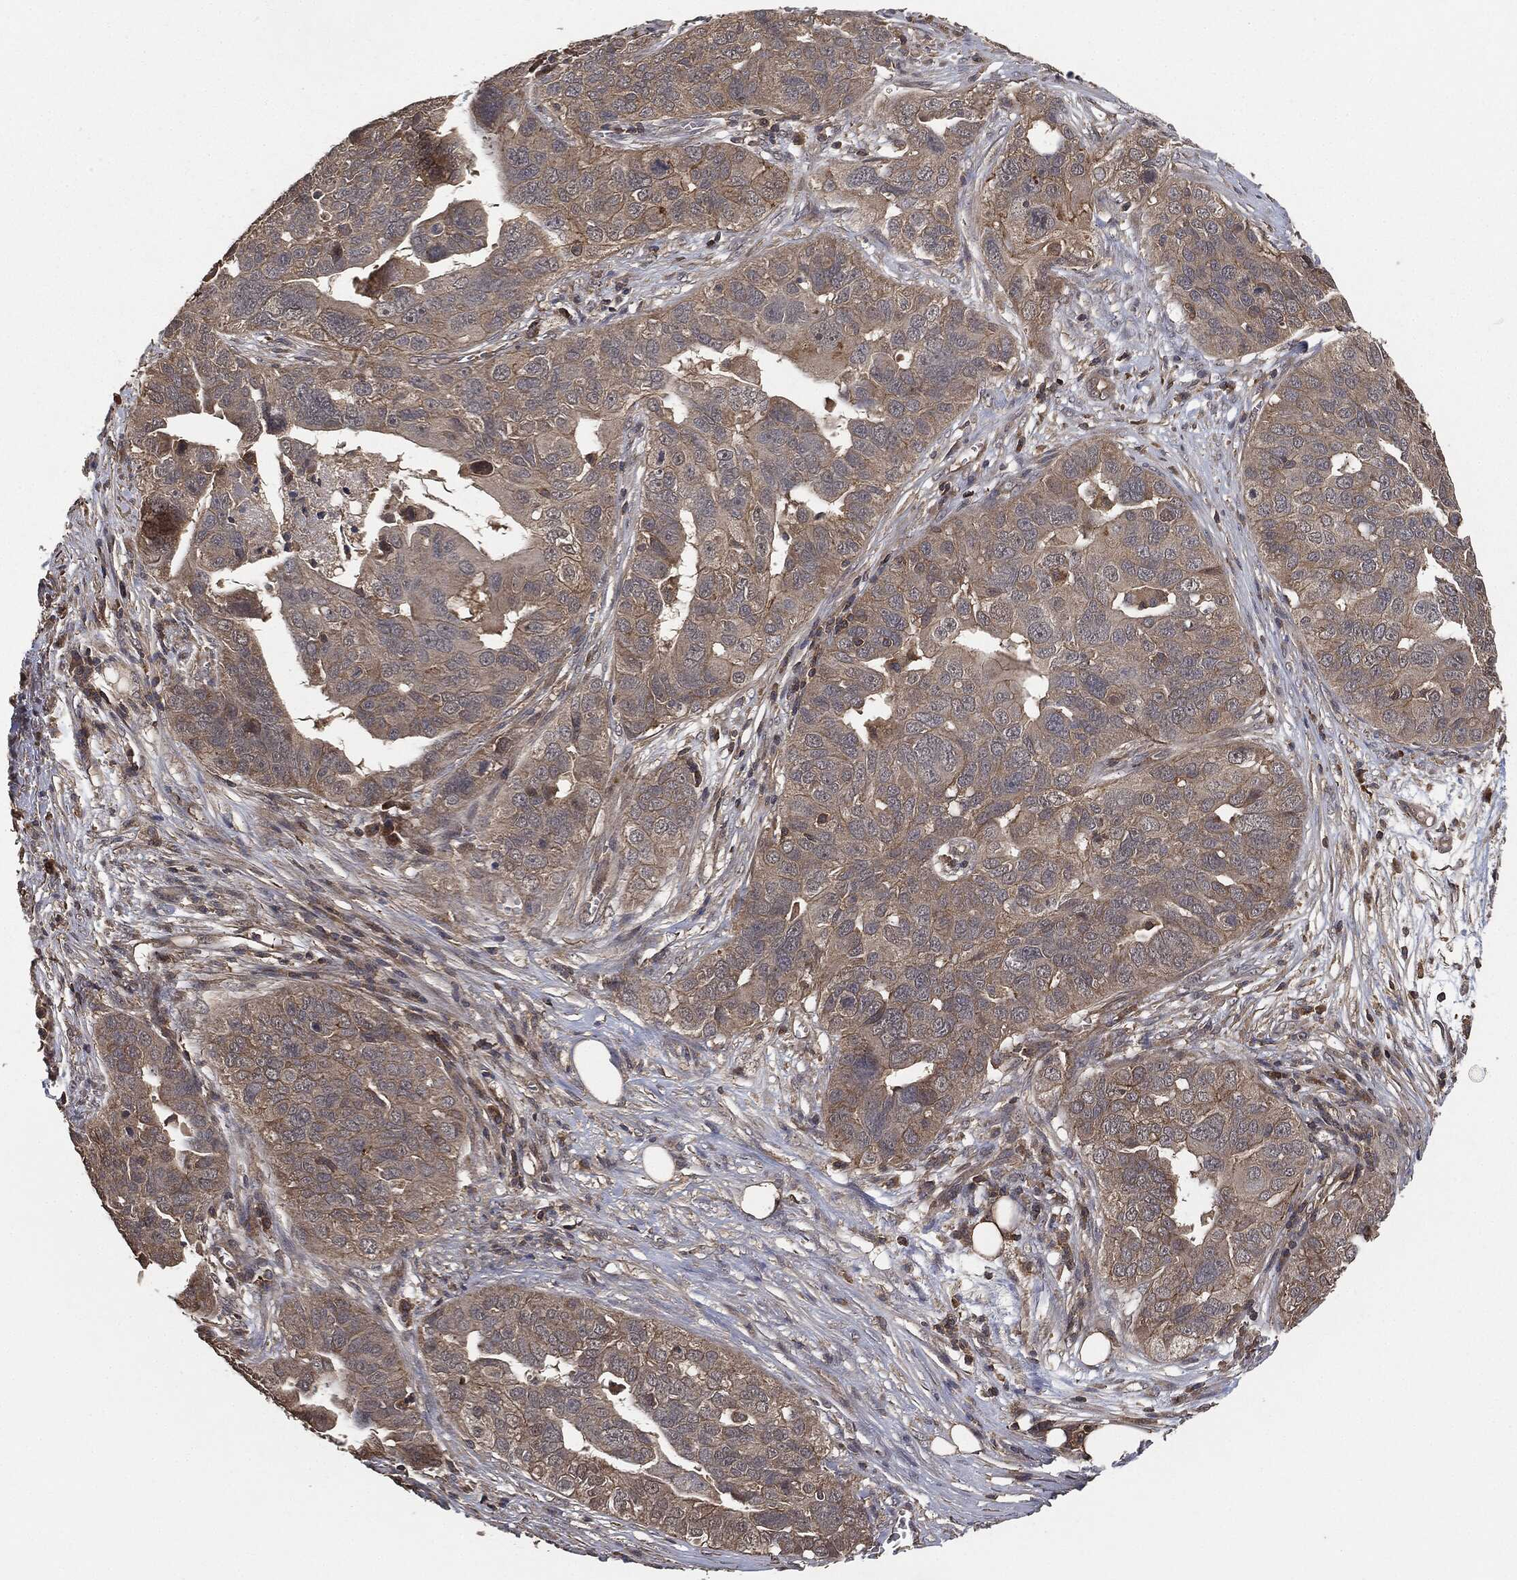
{"staining": {"intensity": "weak", "quantity": "25%-75%", "location": "cytoplasmic/membranous"}, "tissue": "ovarian cancer", "cell_type": "Tumor cells", "image_type": "cancer", "snomed": [{"axis": "morphology", "description": "Carcinoma, endometroid"}, {"axis": "topography", "description": "Soft tissue"}, {"axis": "topography", "description": "Ovary"}], "caption": "An immunohistochemistry photomicrograph of neoplastic tissue is shown. Protein staining in brown highlights weak cytoplasmic/membranous positivity in ovarian endometroid carcinoma within tumor cells. Using DAB (3,3'-diaminobenzidine) (brown) and hematoxylin (blue) stains, captured at high magnification using brightfield microscopy.", "gene": "ERBIN", "patient": {"sex": "female", "age": 52}}